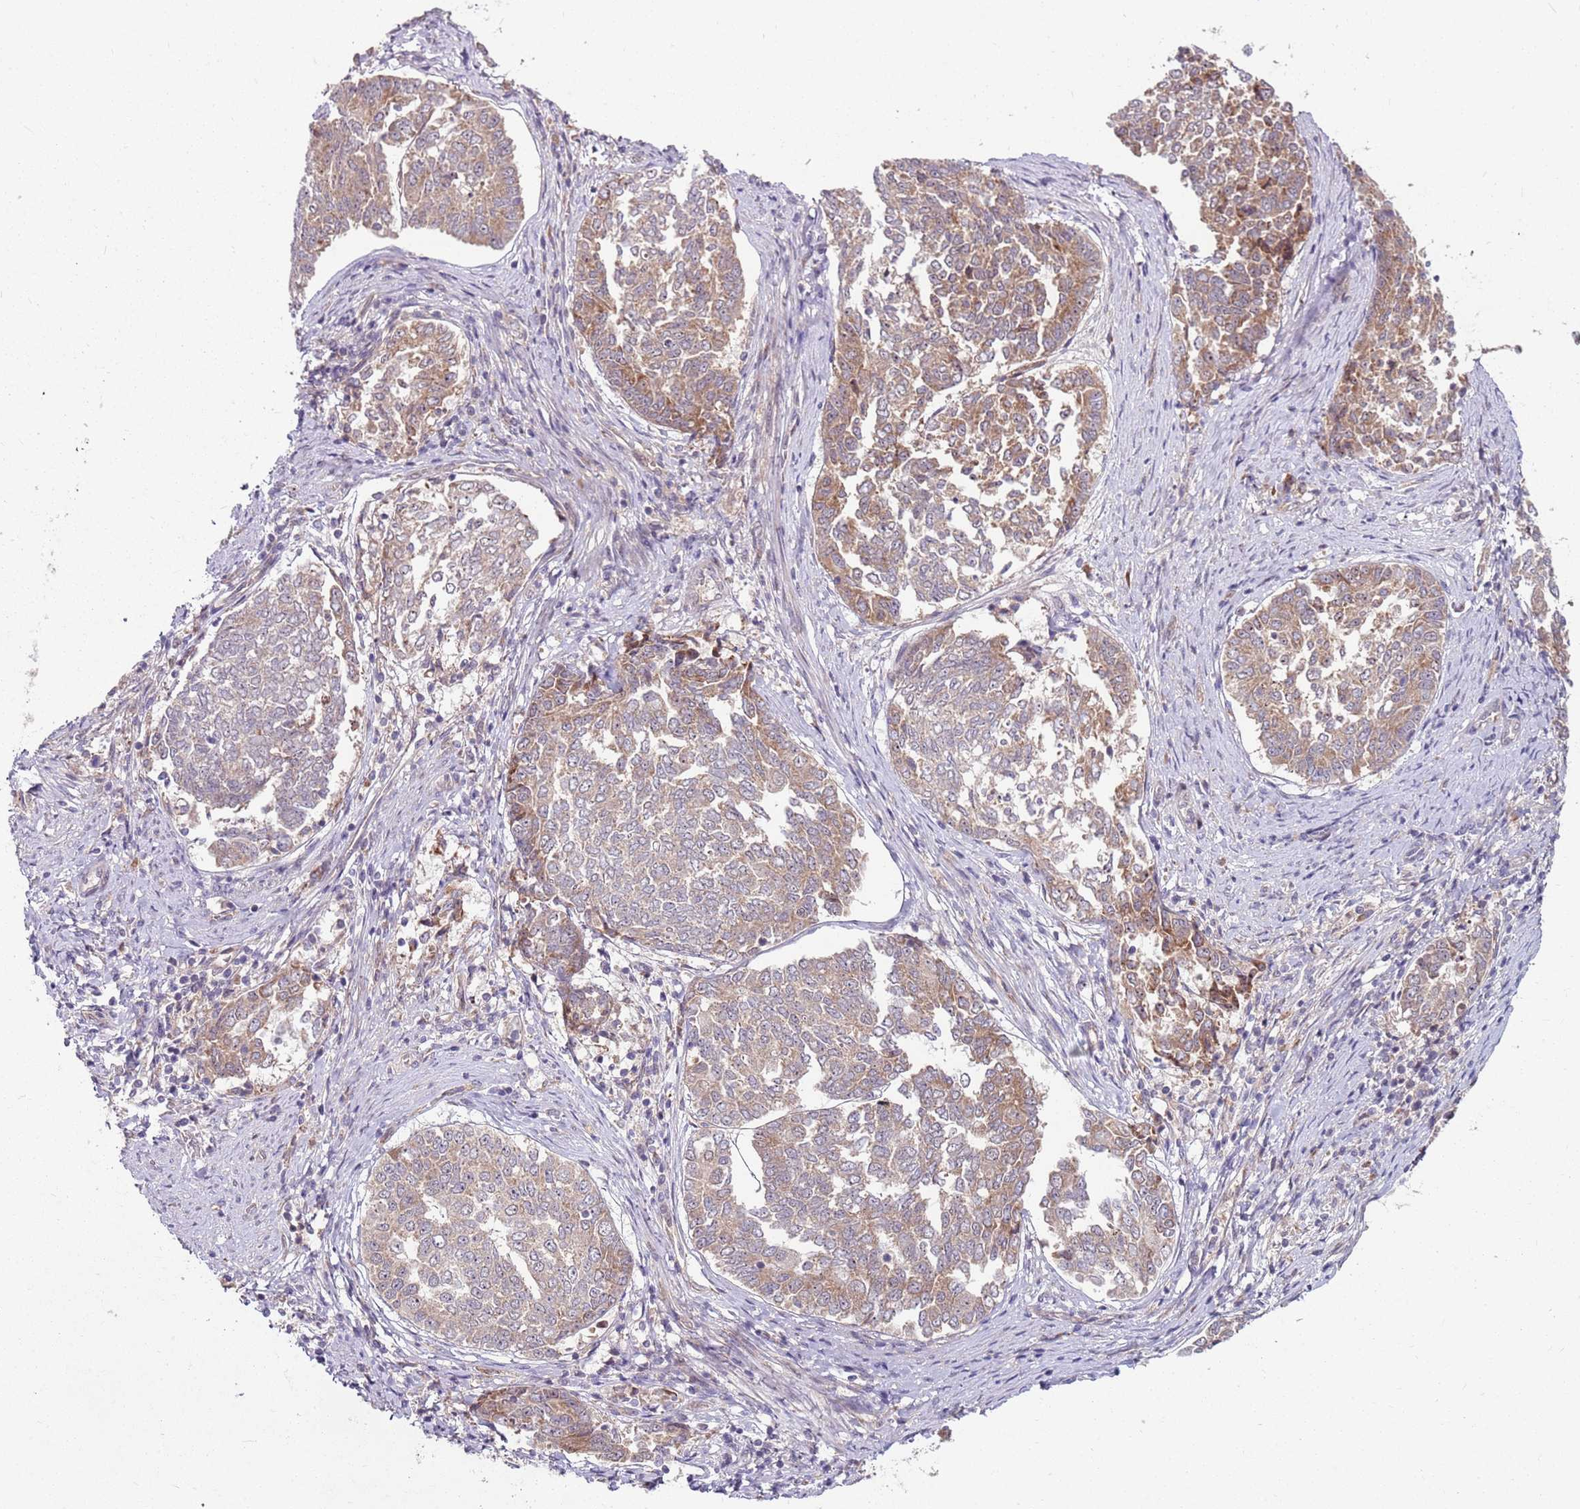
{"staining": {"intensity": "moderate", "quantity": "25%-75%", "location": "cytoplasmic/membranous"}, "tissue": "endometrial cancer", "cell_type": "Tumor cells", "image_type": "cancer", "snomed": [{"axis": "morphology", "description": "Adenocarcinoma, NOS"}, {"axis": "topography", "description": "Endometrium"}], "caption": "The photomicrograph reveals immunohistochemical staining of adenocarcinoma (endometrial). There is moderate cytoplasmic/membranous staining is identified in approximately 25%-75% of tumor cells.", "gene": "FBXL22", "patient": {"sex": "female", "age": 80}}